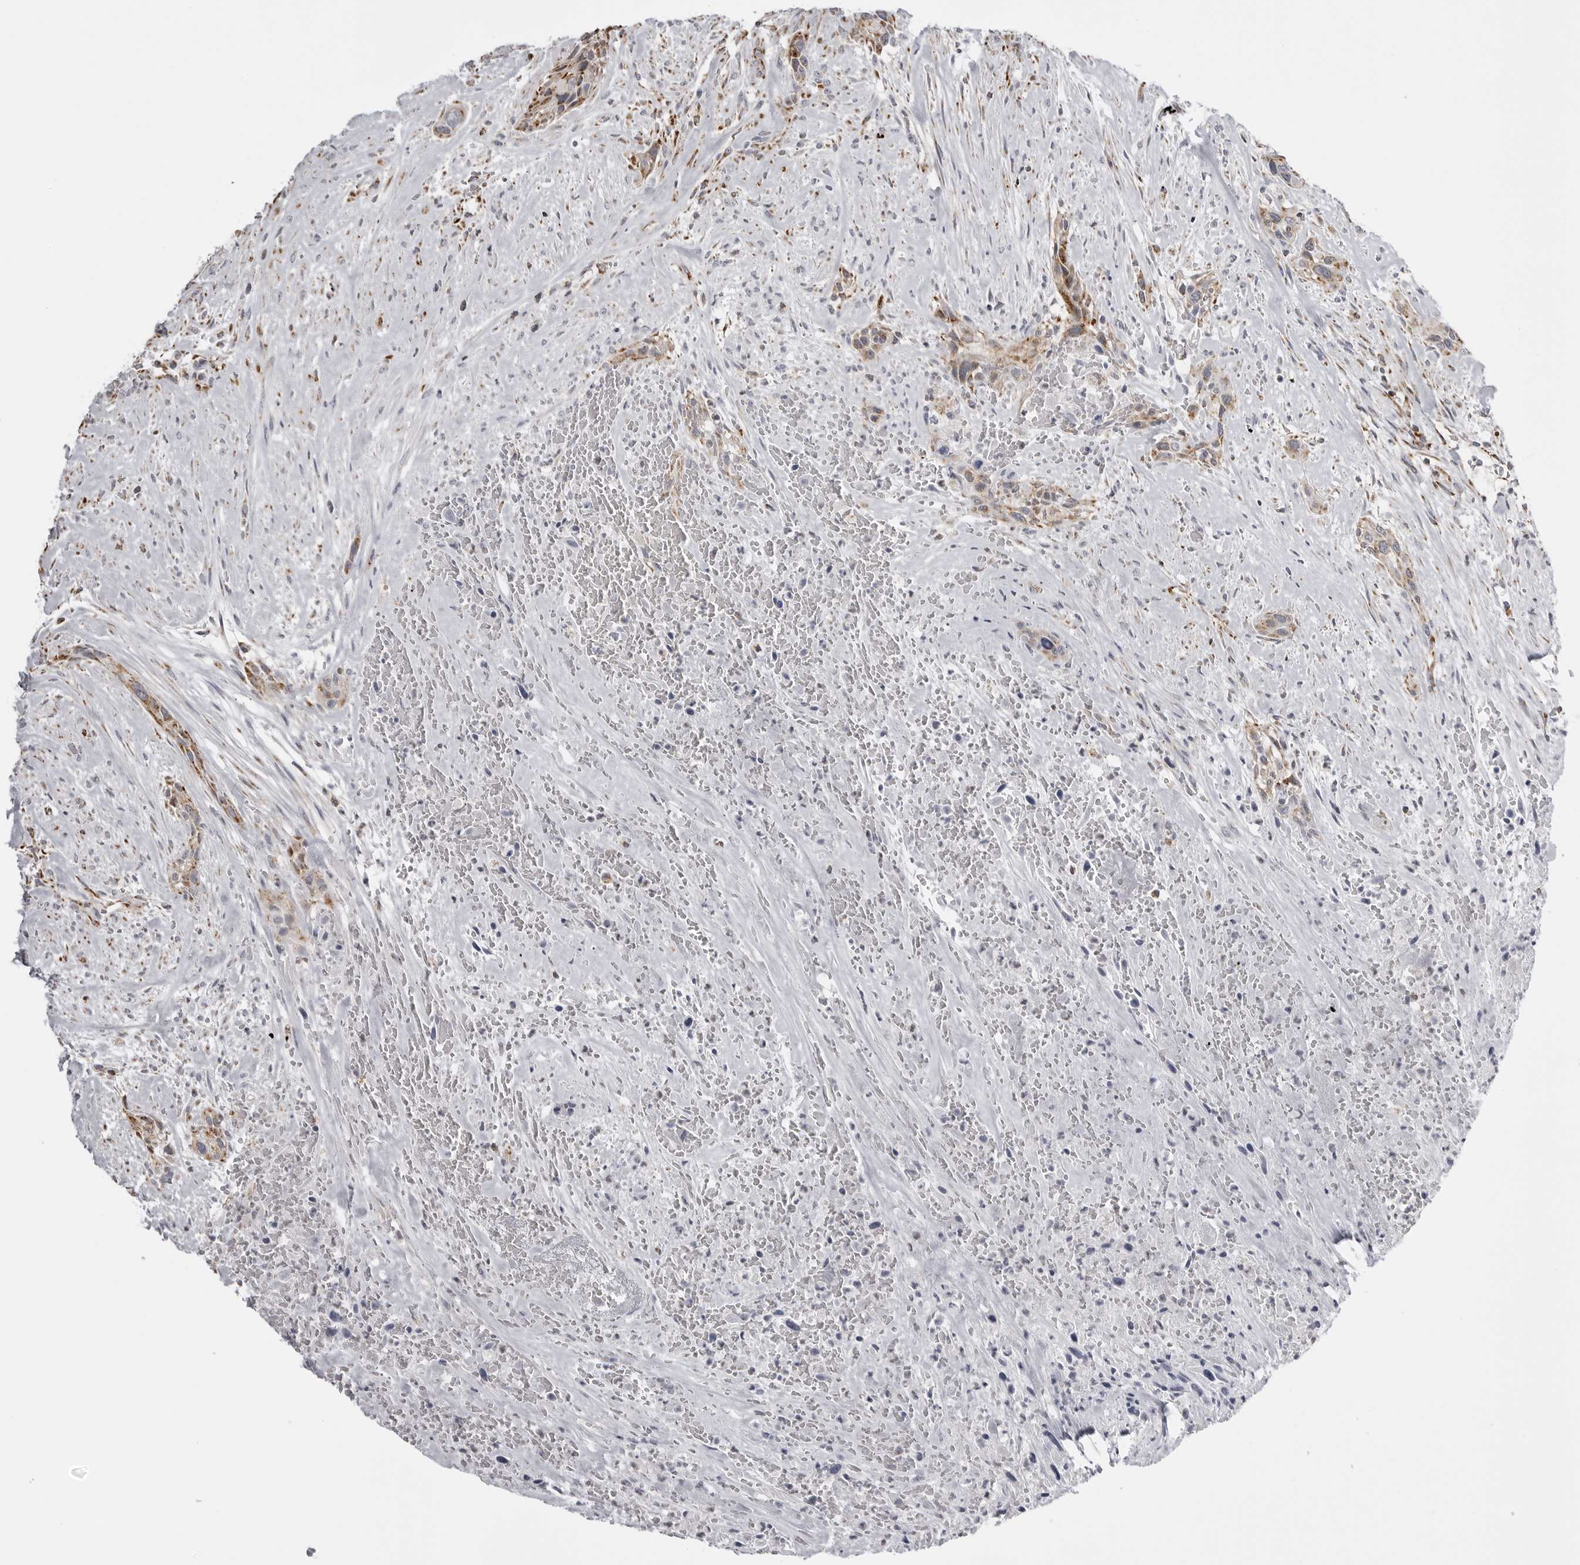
{"staining": {"intensity": "moderate", "quantity": ">75%", "location": "cytoplasmic/membranous"}, "tissue": "urothelial cancer", "cell_type": "Tumor cells", "image_type": "cancer", "snomed": [{"axis": "morphology", "description": "Urothelial carcinoma, High grade"}, {"axis": "topography", "description": "Urinary bladder"}], "caption": "Urothelial cancer stained with immunohistochemistry displays moderate cytoplasmic/membranous positivity in approximately >75% of tumor cells.", "gene": "TUFM", "patient": {"sex": "male", "age": 35}}